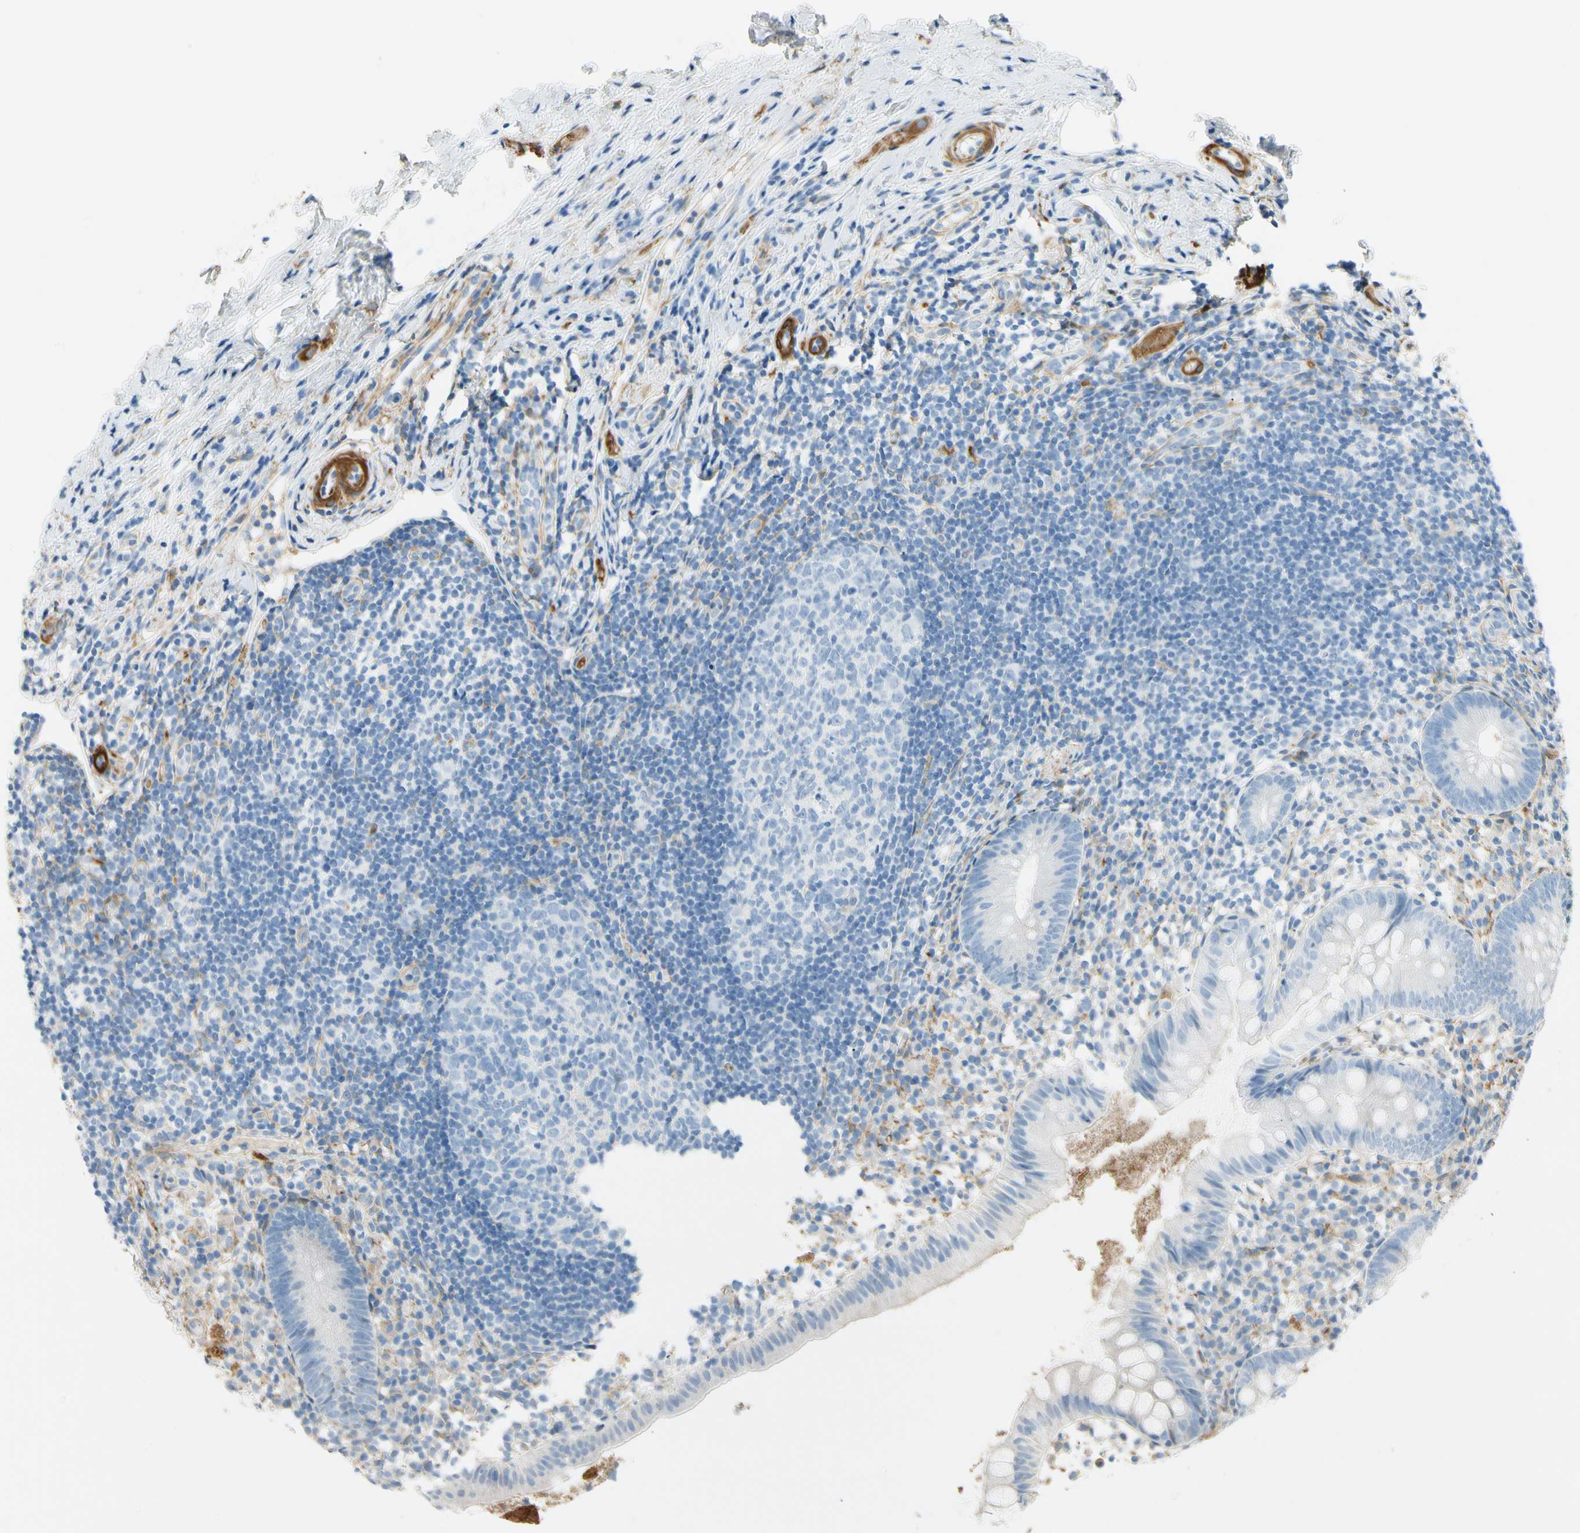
{"staining": {"intensity": "negative", "quantity": "none", "location": "none"}, "tissue": "appendix", "cell_type": "Glandular cells", "image_type": "normal", "snomed": [{"axis": "morphology", "description": "Normal tissue, NOS"}, {"axis": "topography", "description": "Appendix"}], "caption": "Appendix stained for a protein using immunohistochemistry (IHC) shows no expression glandular cells.", "gene": "AMPH", "patient": {"sex": "female", "age": 20}}